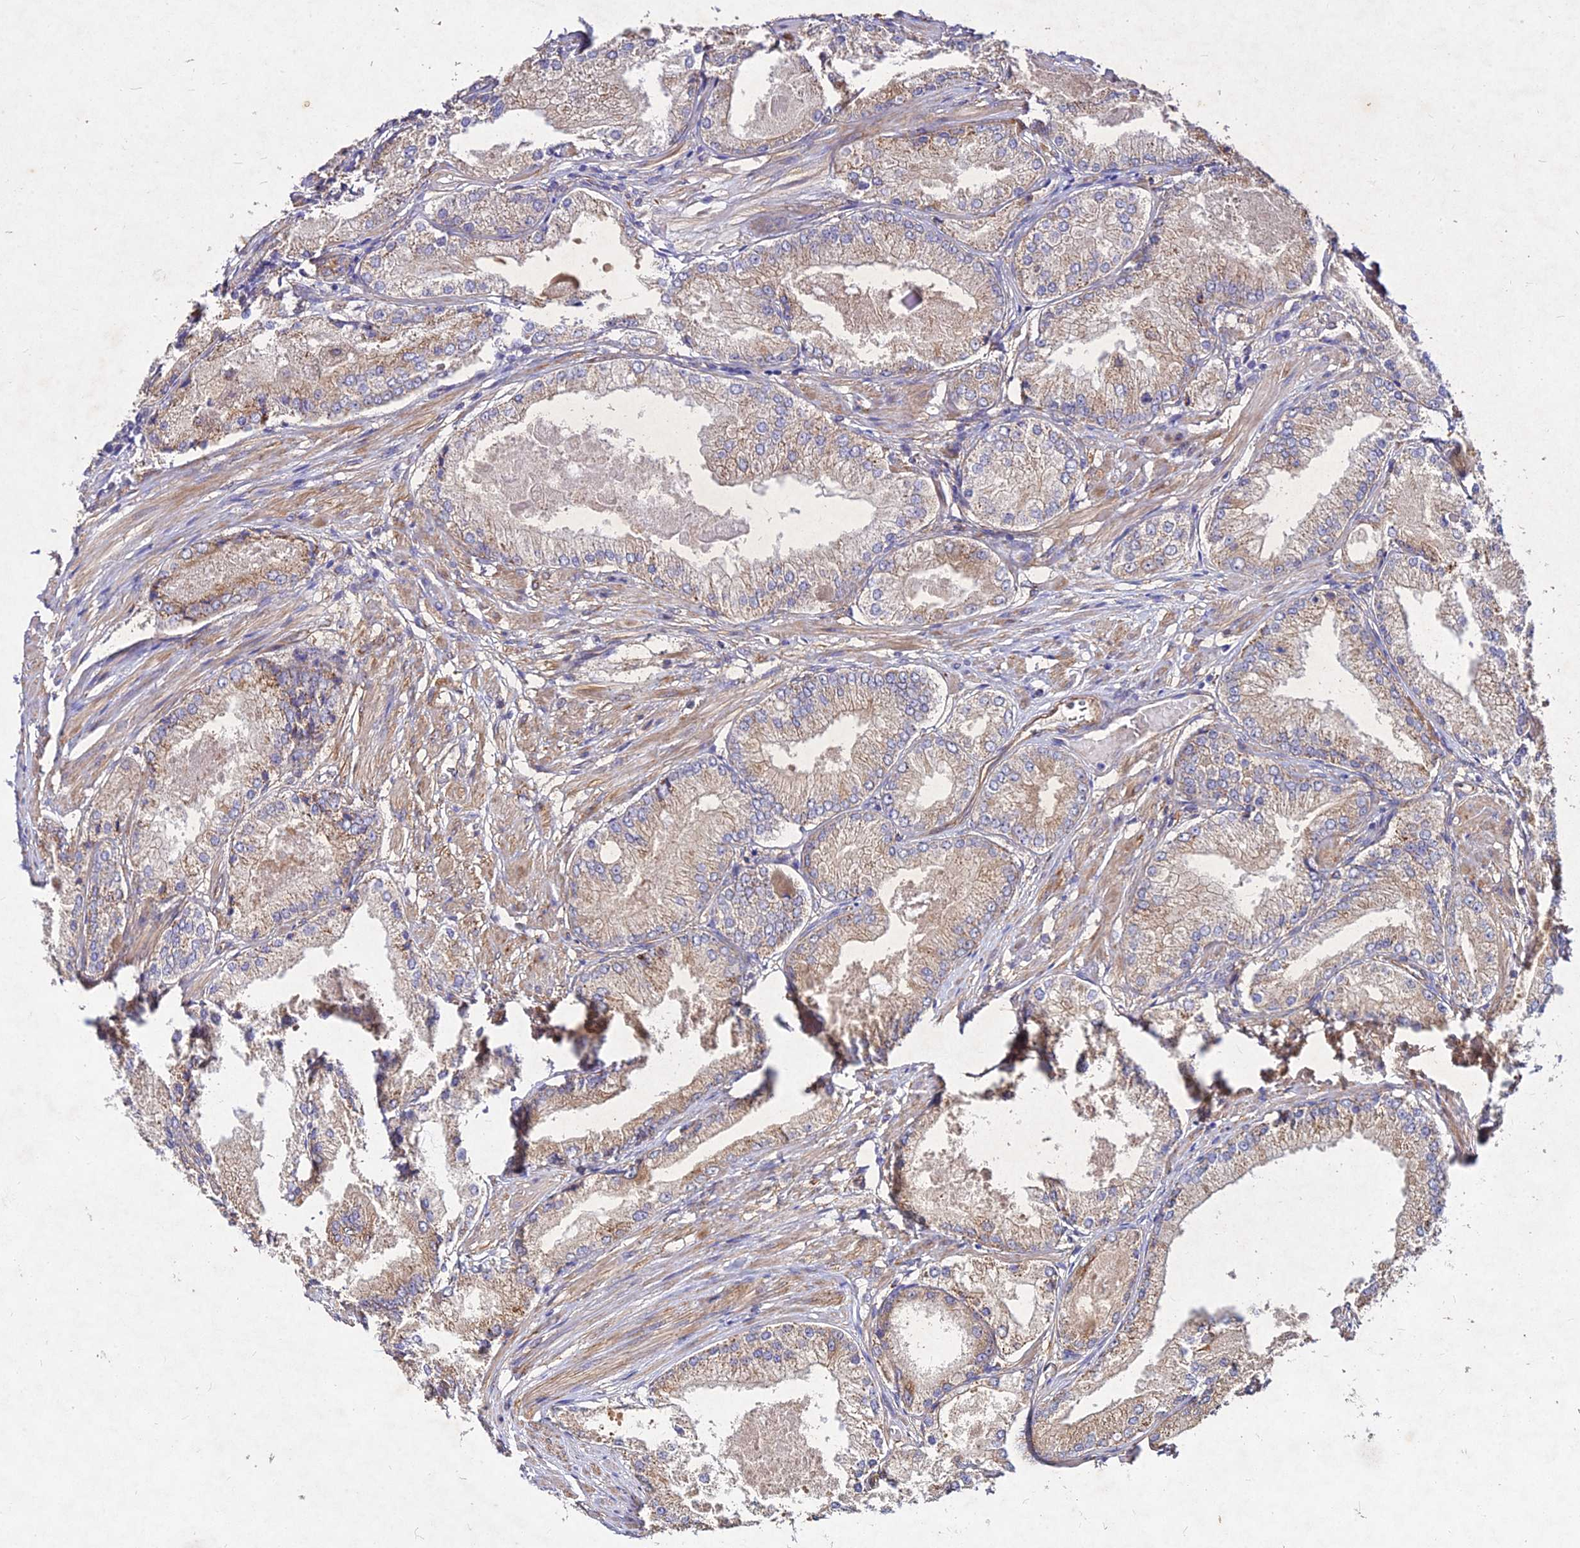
{"staining": {"intensity": "moderate", "quantity": "25%-75%", "location": "cytoplasmic/membranous"}, "tissue": "prostate cancer", "cell_type": "Tumor cells", "image_type": "cancer", "snomed": [{"axis": "morphology", "description": "Adenocarcinoma, Low grade"}, {"axis": "topography", "description": "Prostate"}], "caption": "Prostate cancer (adenocarcinoma (low-grade)) was stained to show a protein in brown. There is medium levels of moderate cytoplasmic/membranous expression in approximately 25%-75% of tumor cells.", "gene": "SKA1", "patient": {"sex": "male", "age": 68}}